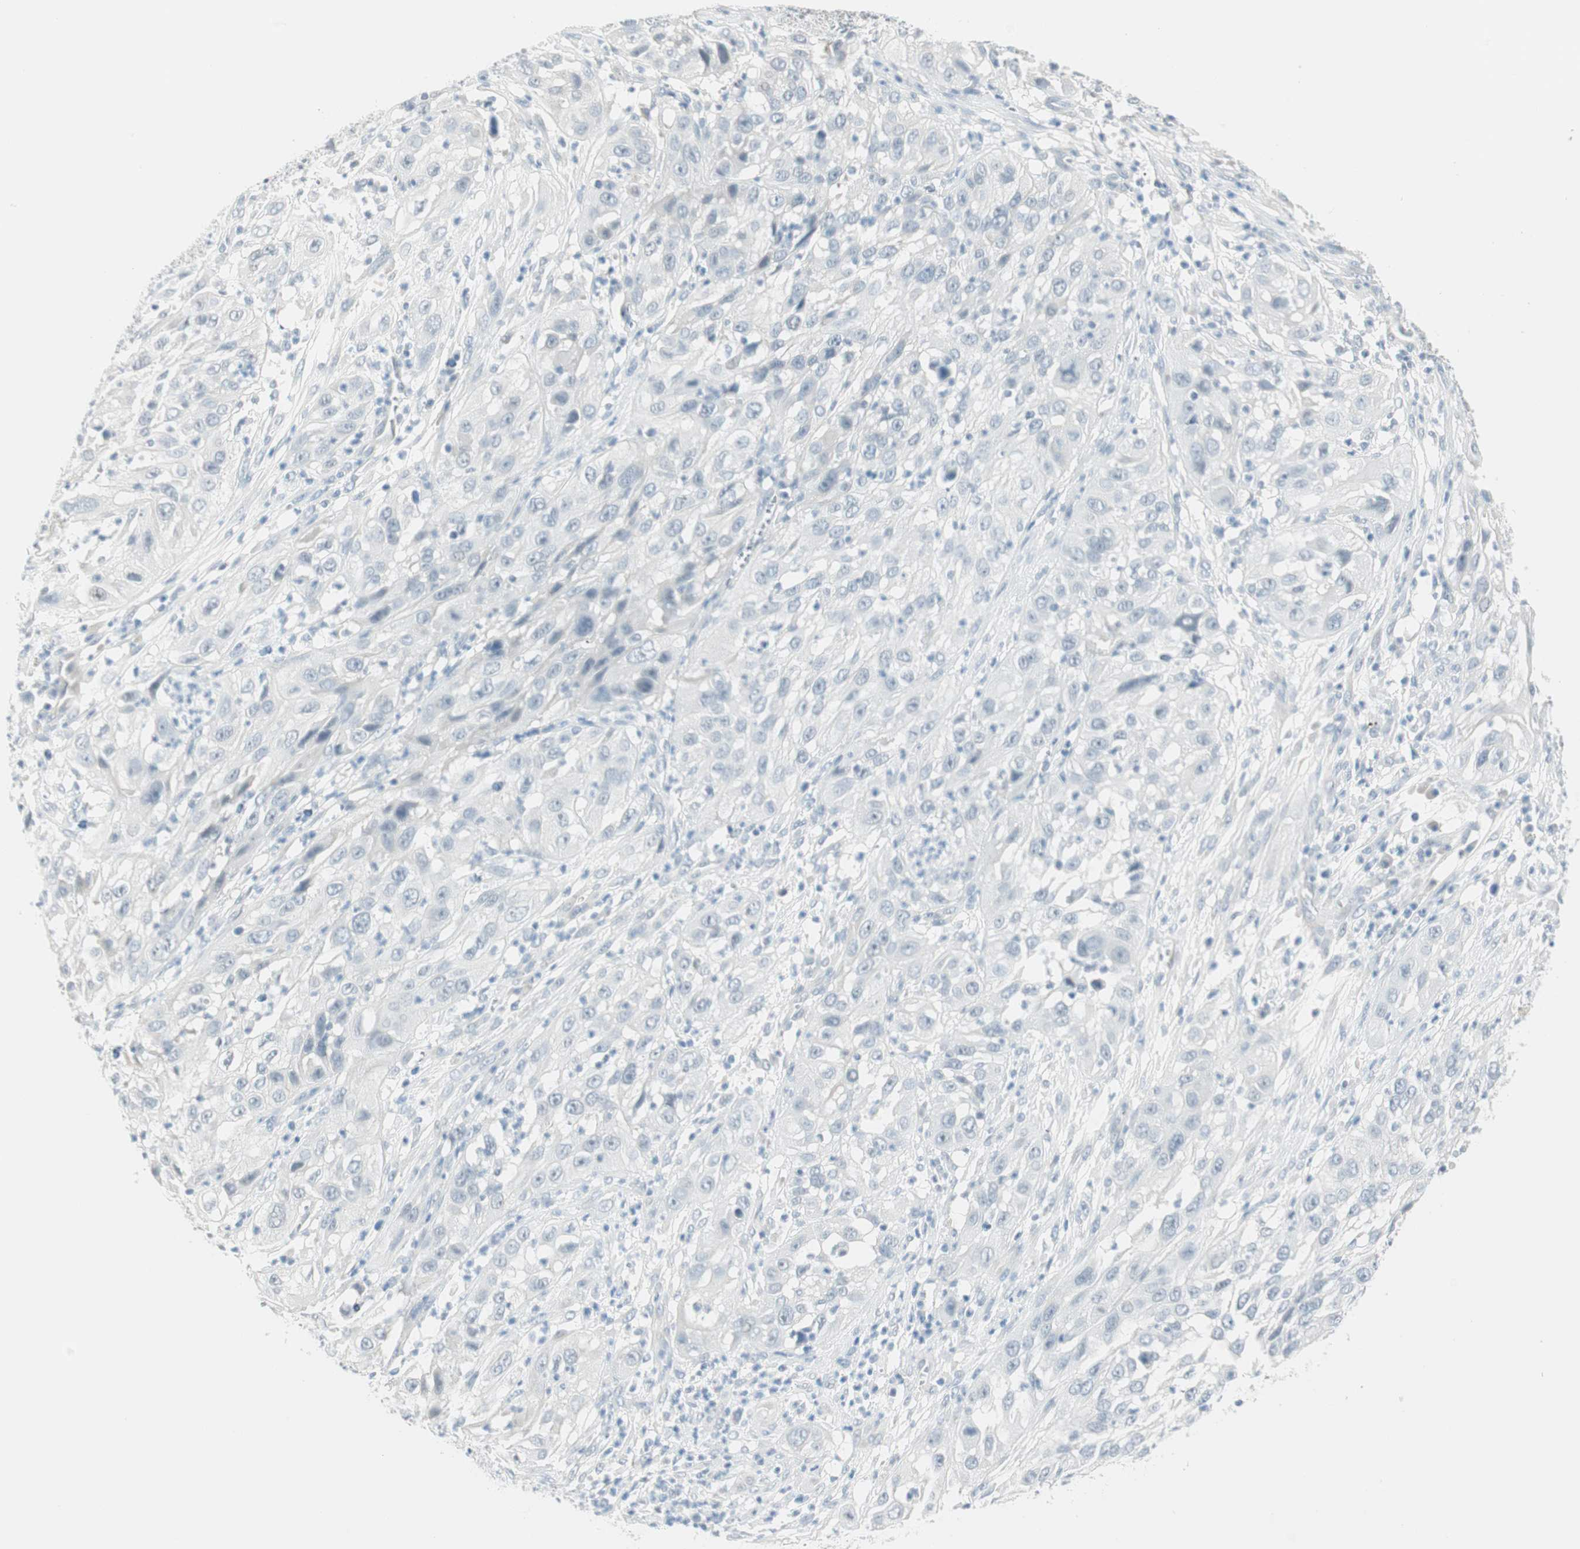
{"staining": {"intensity": "negative", "quantity": "none", "location": "none"}, "tissue": "cervical cancer", "cell_type": "Tumor cells", "image_type": "cancer", "snomed": [{"axis": "morphology", "description": "Squamous cell carcinoma, NOS"}, {"axis": "topography", "description": "Cervix"}], "caption": "This photomicrograph is of cervical cancer stained with immunohistochemistry to label a protein in brown with the nuclei are counter-stained blue. There is no staining in tumor cells. (Stains: DAB (3,3'-diaminobenzidine) IHC with hematoxylin counter stain, Microscopy: brightfield microscopy at high magnification).", "gene": "MLLT10", "patient": {"sex": "female", "age": 32}}